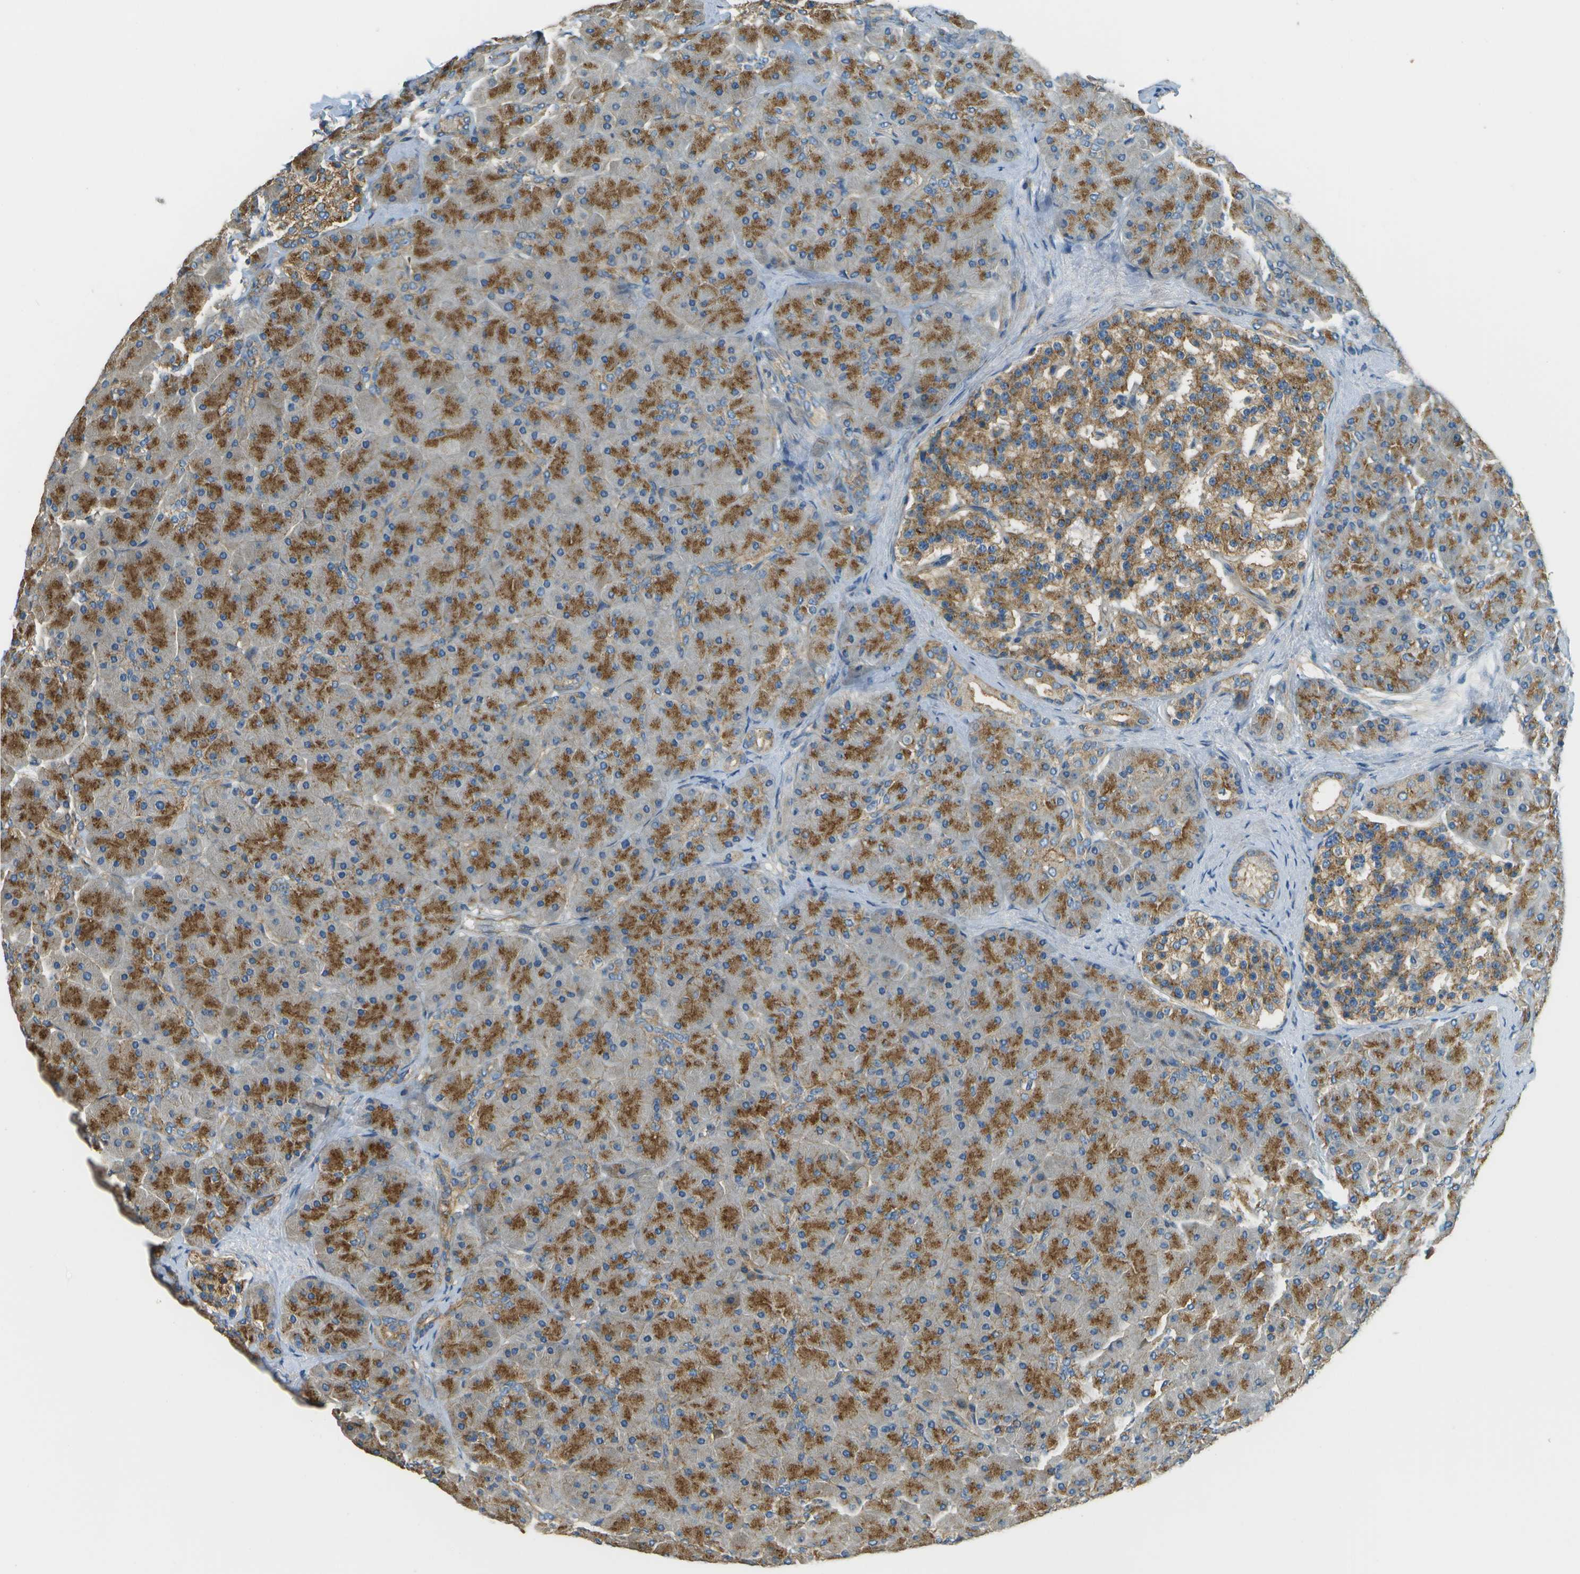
{"staining": {"intensity": "moderate", "quantity": ">75%", "location": "cytoplasmic/membranous"}, "tissue": "pancreas", "cell_type": "Exocrine glandular cells", "image_type": "normal", "snomed": [{"axis": "morphology", "description": "Normal tissue, NOS"}, {"axis": "topography", "description": "Pancreas"}], "caption": "IHC micrograph of normal pancreas: human pancreas stained using immunohistochemistry (IHC) demonstrates medium levels of moderate protein expression localized specifically in the cytoplasmic/membranous of exocrine glandular cells, appearing as a cytoplasmic/membranous brown color.", "gene": "CLTC", "patient": {"sex": "male", "age": 66}}